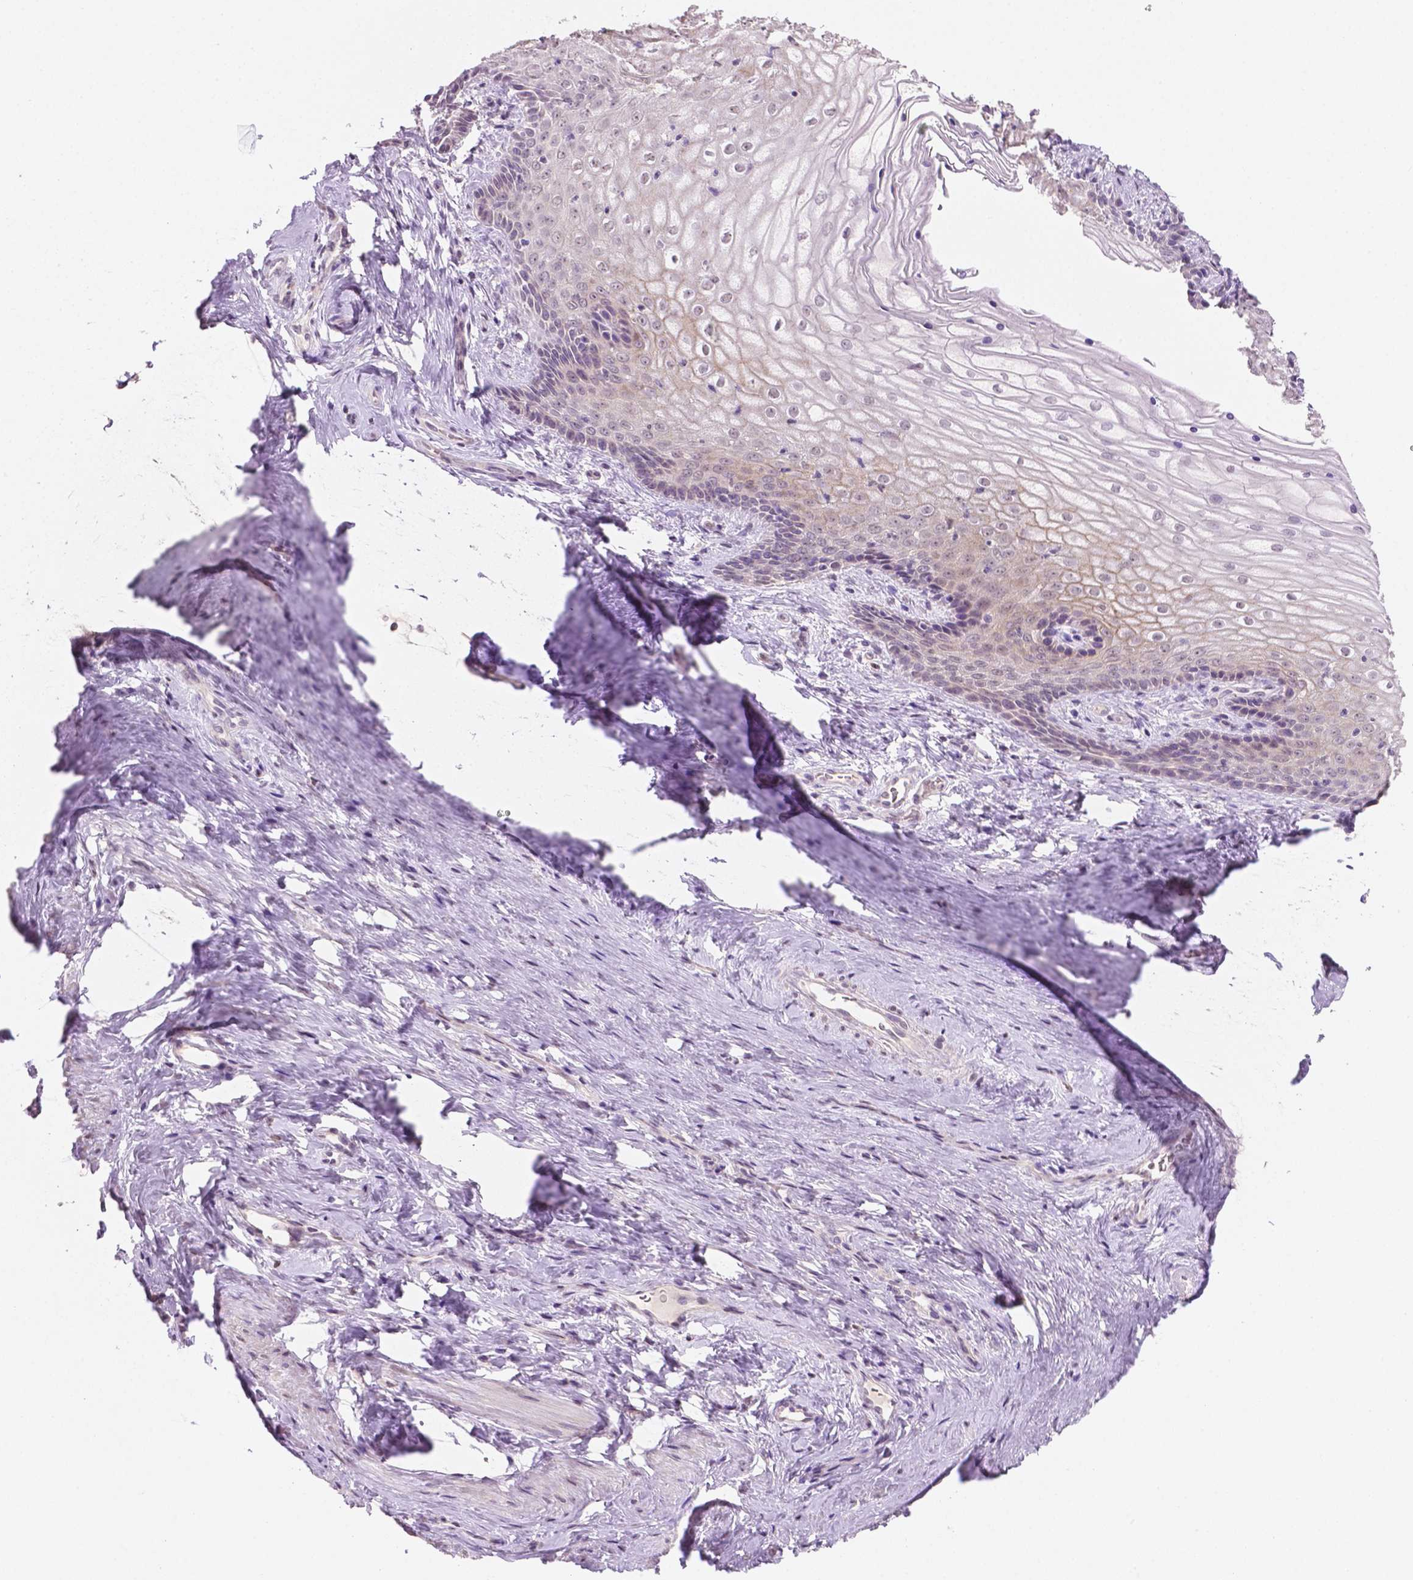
{"staining": {"intensity": "weak", "quantity": "<25%", "location": "cytoplasmic/membranous"}, "tissue": "vagina", "cell_type": "Squamous epithelial cells", "image_type": "normal", "snomed": [{"axis": "morphology", "description": "Normal tissue, NOS"}, {"axis": "topography", "description": "Vagina"}], "caption": "Unremarkable vagina was stained to show a protein in brown. There is no significant positivity in squamous epithelial cells. (DAB IHC with hematoxylin counter stain).", "gene": "SHLD3", "patient": {"sex": "female", "age": 45}}